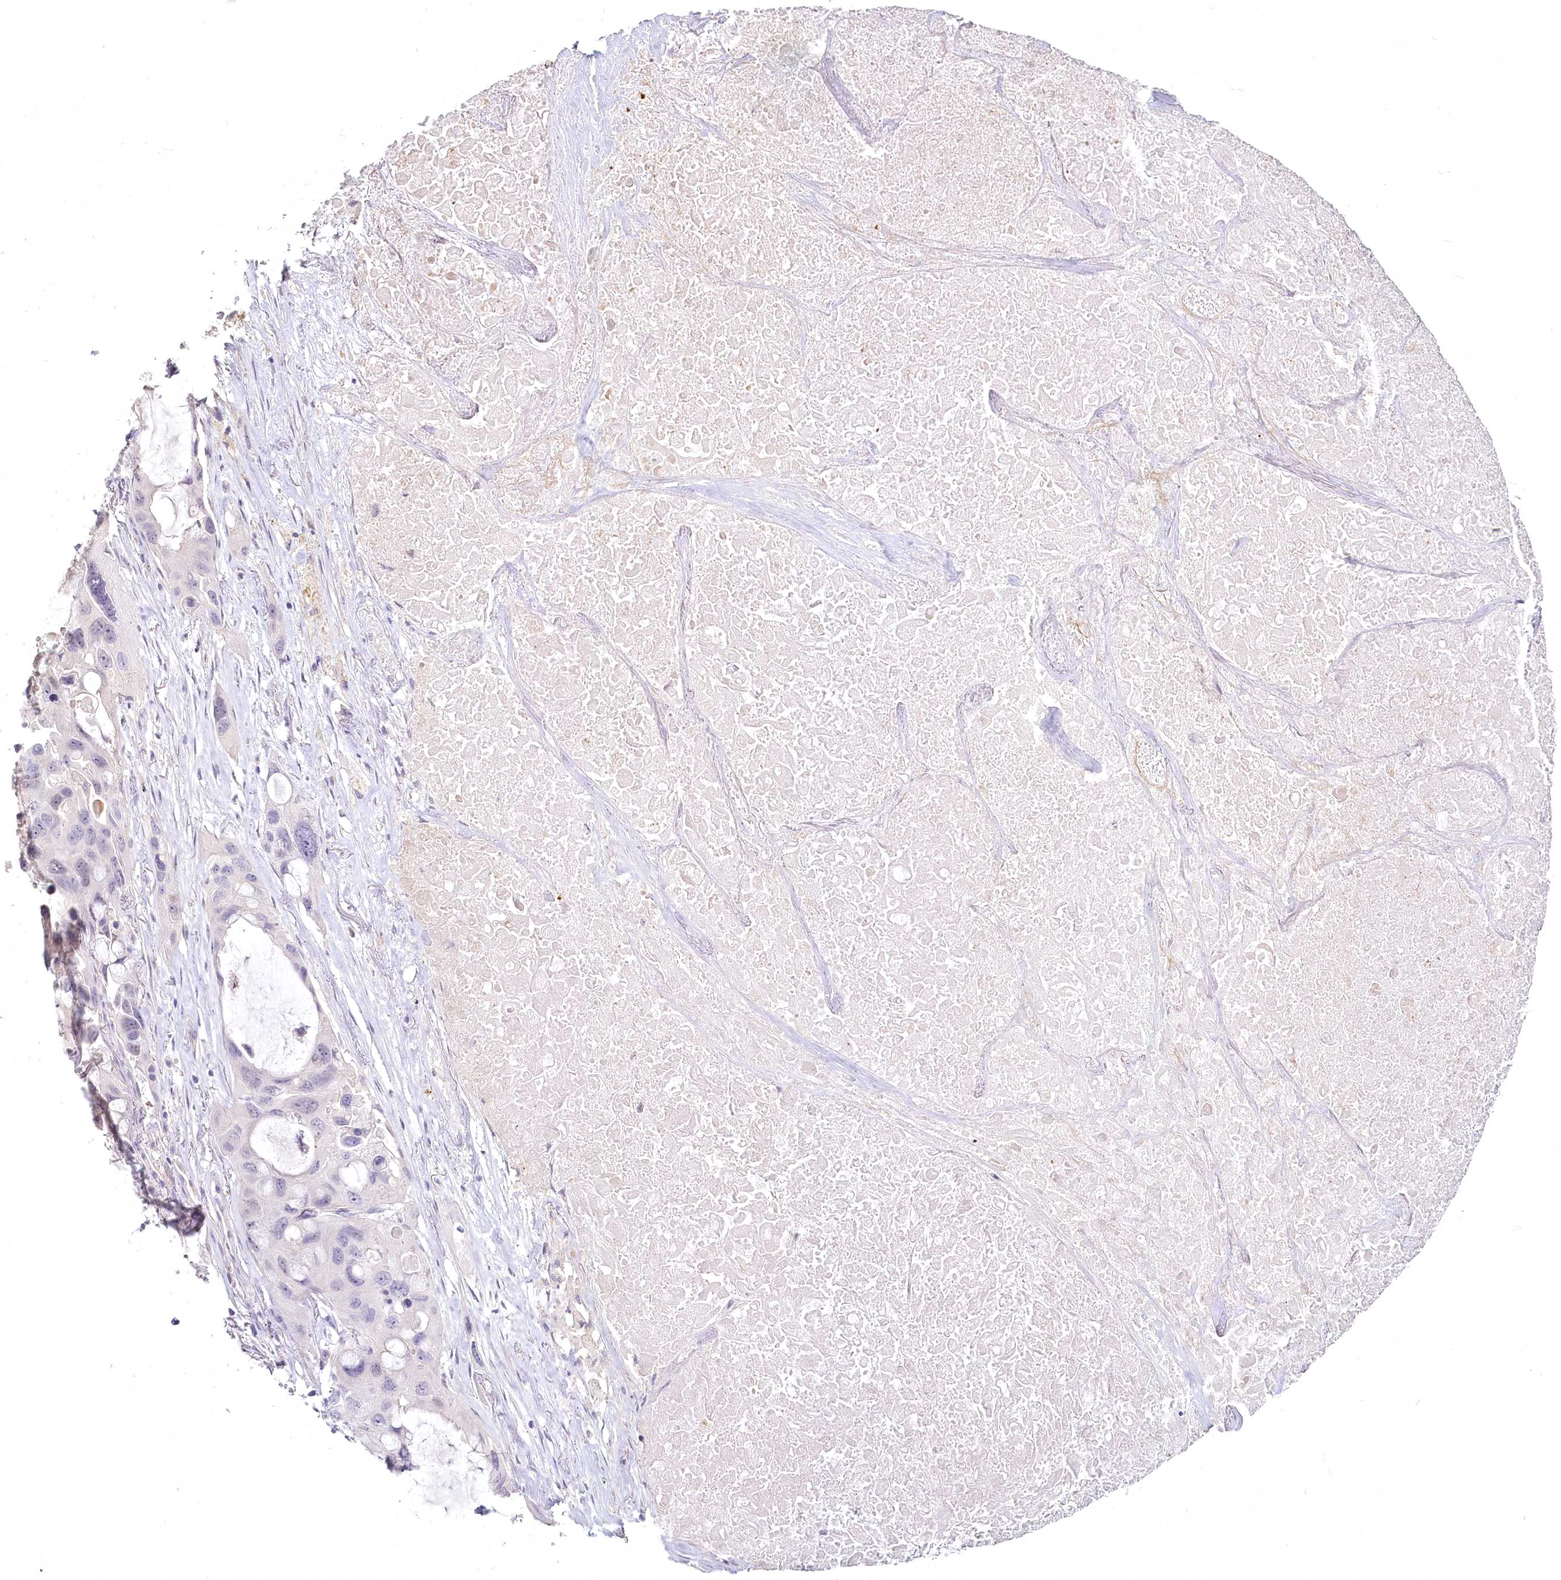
{"staining": {"intensity": "negative", "quantity": "none", "location": "none"}, "tissue": "lung cancer", "cell_type": "Tumor cells", "image_type": "cancer", "snomed": [{"axis": "morphology", "description": "Squamous cell carcinoma, NOS"}, {"axis": "topography", "description": "Lung"}], "caption": "The immunohistochemistry (IHC) histopathology image has no significant expression in tumor cells of lung squamous cell carcinoma tissue. (Brightfield microscopy of DAB (3,3'-diaminobenzidine) IHC at high magnification).", "gene": "USP11", "patient": {"sex": "female", "age": 73}}